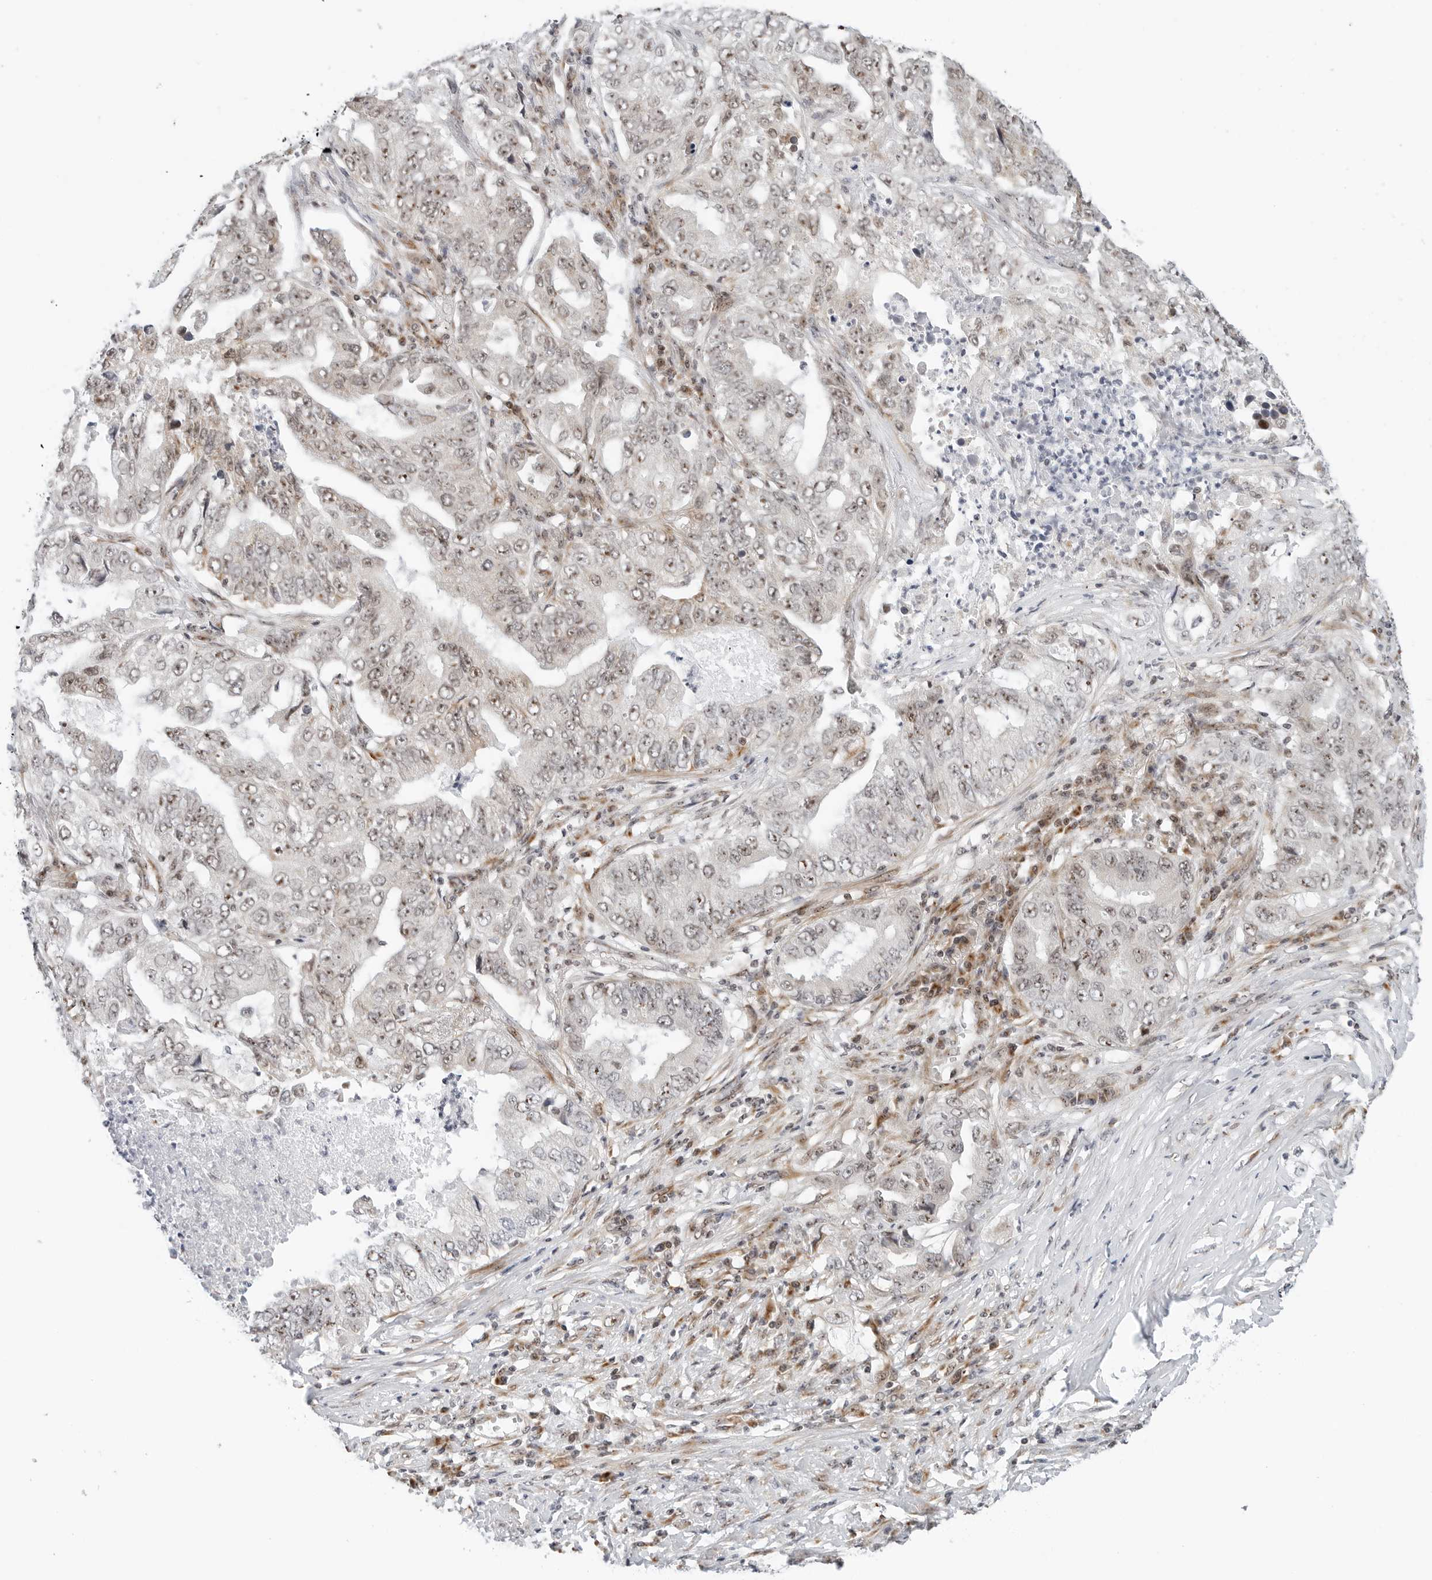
{"staining": {"intensity": "moderate", "quantity": "25%-75%", "location": "nuclear"}, "tissue": "lung cancer", "cell_type": "Tumor cells", "image_type": "cancer", "snomed": [{"axis": "morphology", "description": "Adenocarcinoma, NOS"}, {"axis": "topography", "description": "Lung"}], "caption": "This micrograph shows IHC staining of human lung cancer, with medium moderate nuclear expression in about 25%-75% of tumor cells.", "gene": "RIMKLA", "patient": {"sex": "female", "age": 51}}